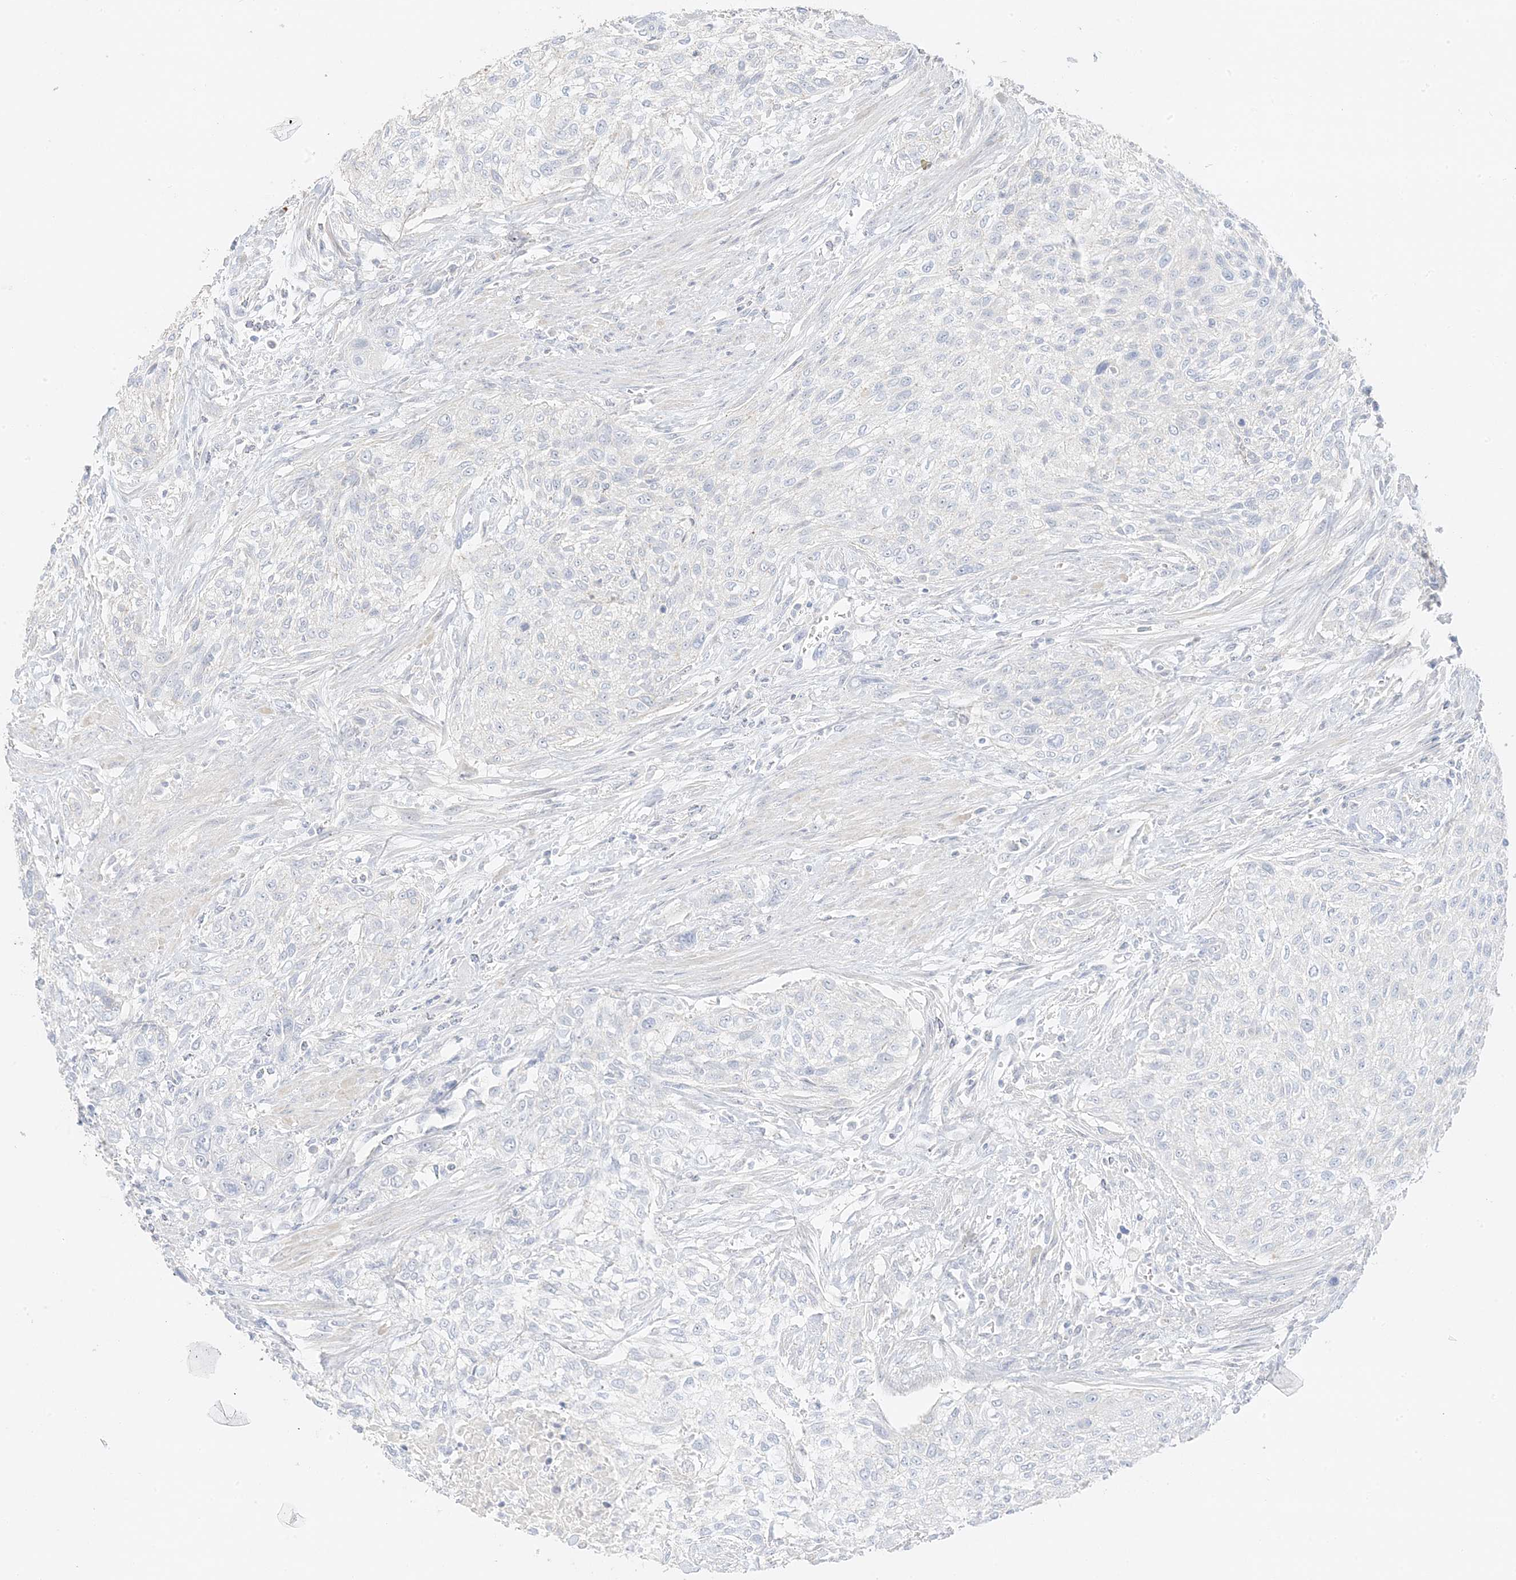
{"staining": {"intensity": "negative", "quantity": "none", "location": "none"}, "tissue": "urothelial cancer", "cell_type": "Tumor cells", "image_type": "cancer", "snomed": [{"axis": "morphology", "description": "Urothelial carcinoma, High grade"}, {"axis": "topography", "description": "Urinary bladder"}], "caption": "Urothelial carcinoma (high-grade) was stained to show a protein in brown. There is no significant positivity in tumor cells. The staining is performed using DAB (3,3'-diaminobenzidine) brown chromogen with nuclei counter-stained in using hematoxylin.", "gene": "ZBTB41", "patient": {"sex": "male", "age": 35}}